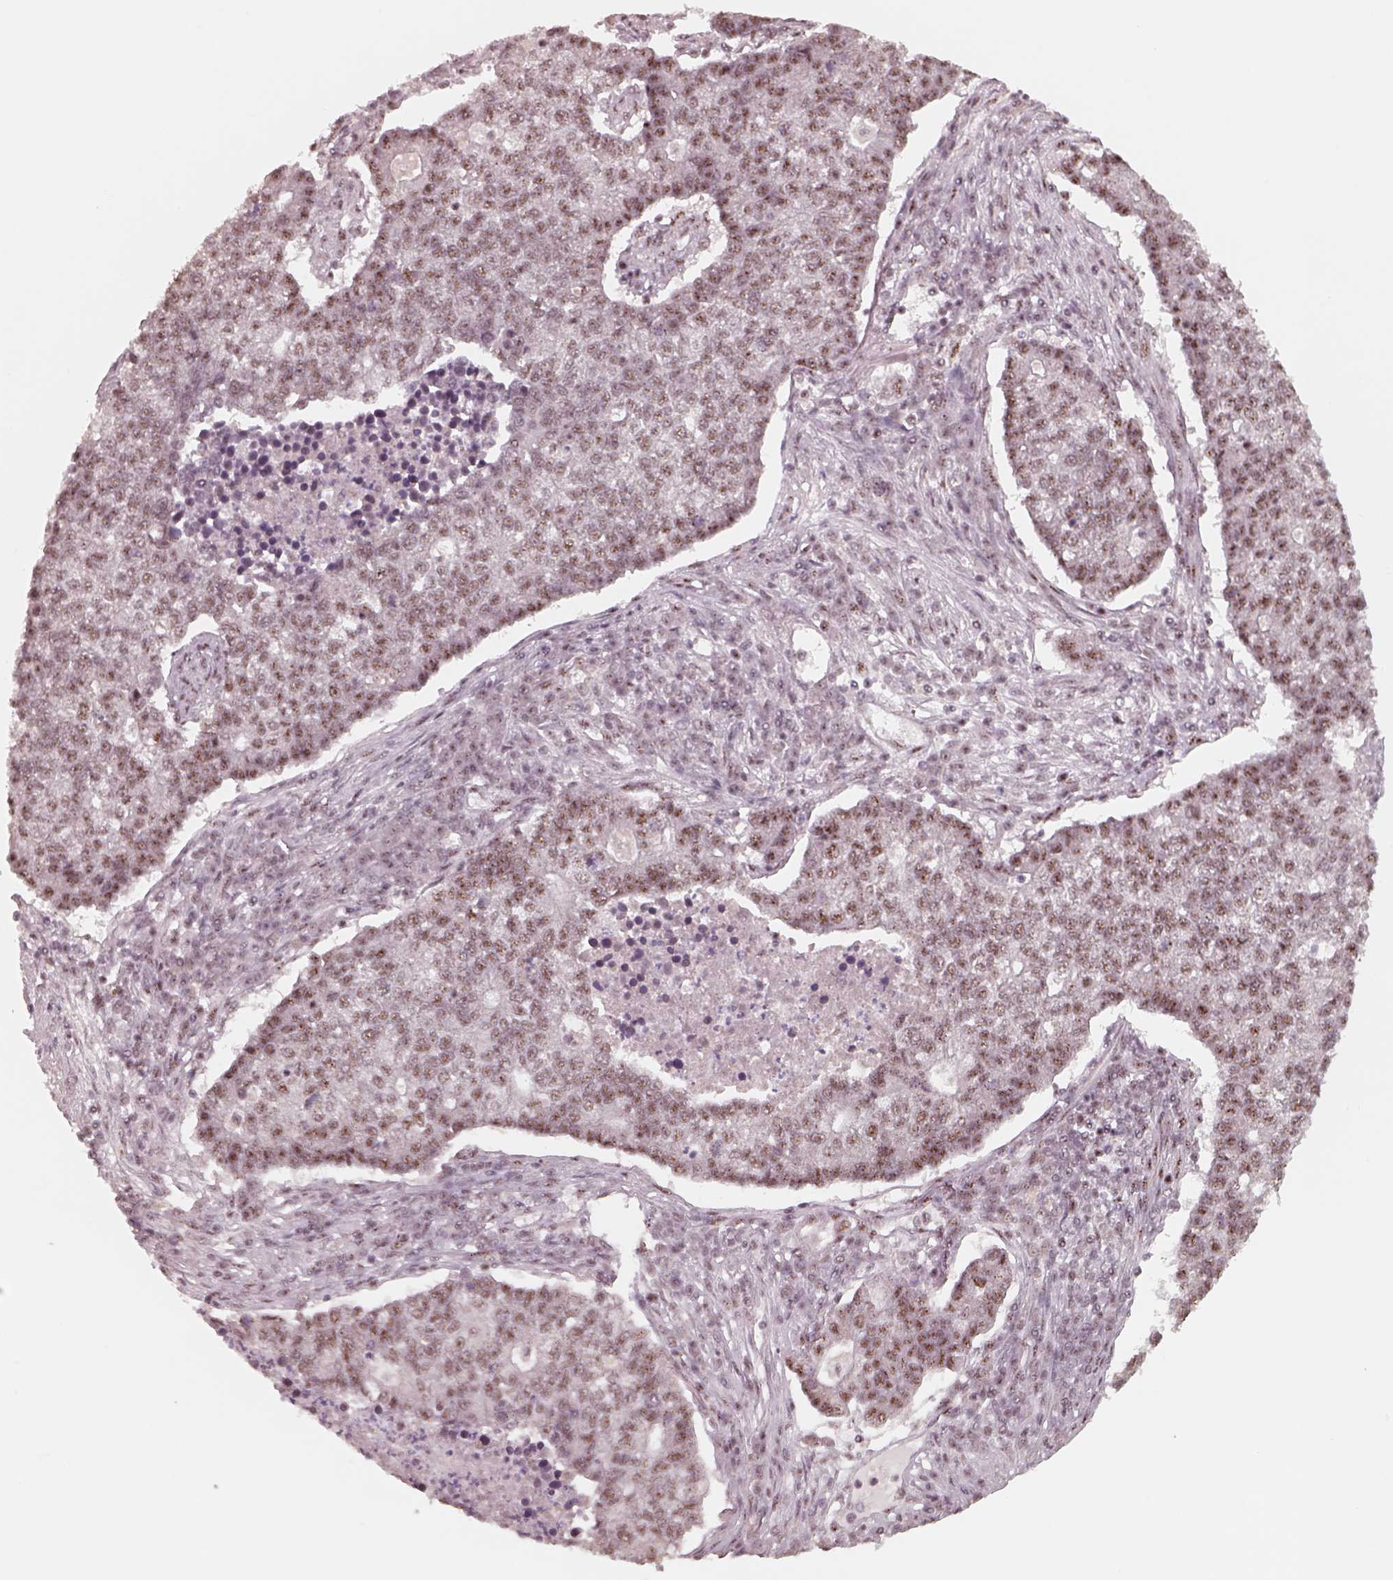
{"staining": {"intensity": "moderate", "quantity": ">75%", "location": "nuclear"}, "tissue": "lung cancer", "cell_type": "Tumor cells", "image_type": "cancer", "snomed": [{"axis": "morphology", "description": "Adenocarcinoma, NOS"}, {"axis": "topography", "description": "Lung"}], "caption": "Lung cancer tissue shows moderate nuclear expression in about >75% of tumor cells, visualized by immunohistochemistry. Nuclei are stained in blue.", "gene": "ATXN7L3", "patient": {"sex": "male", "age": 57}}